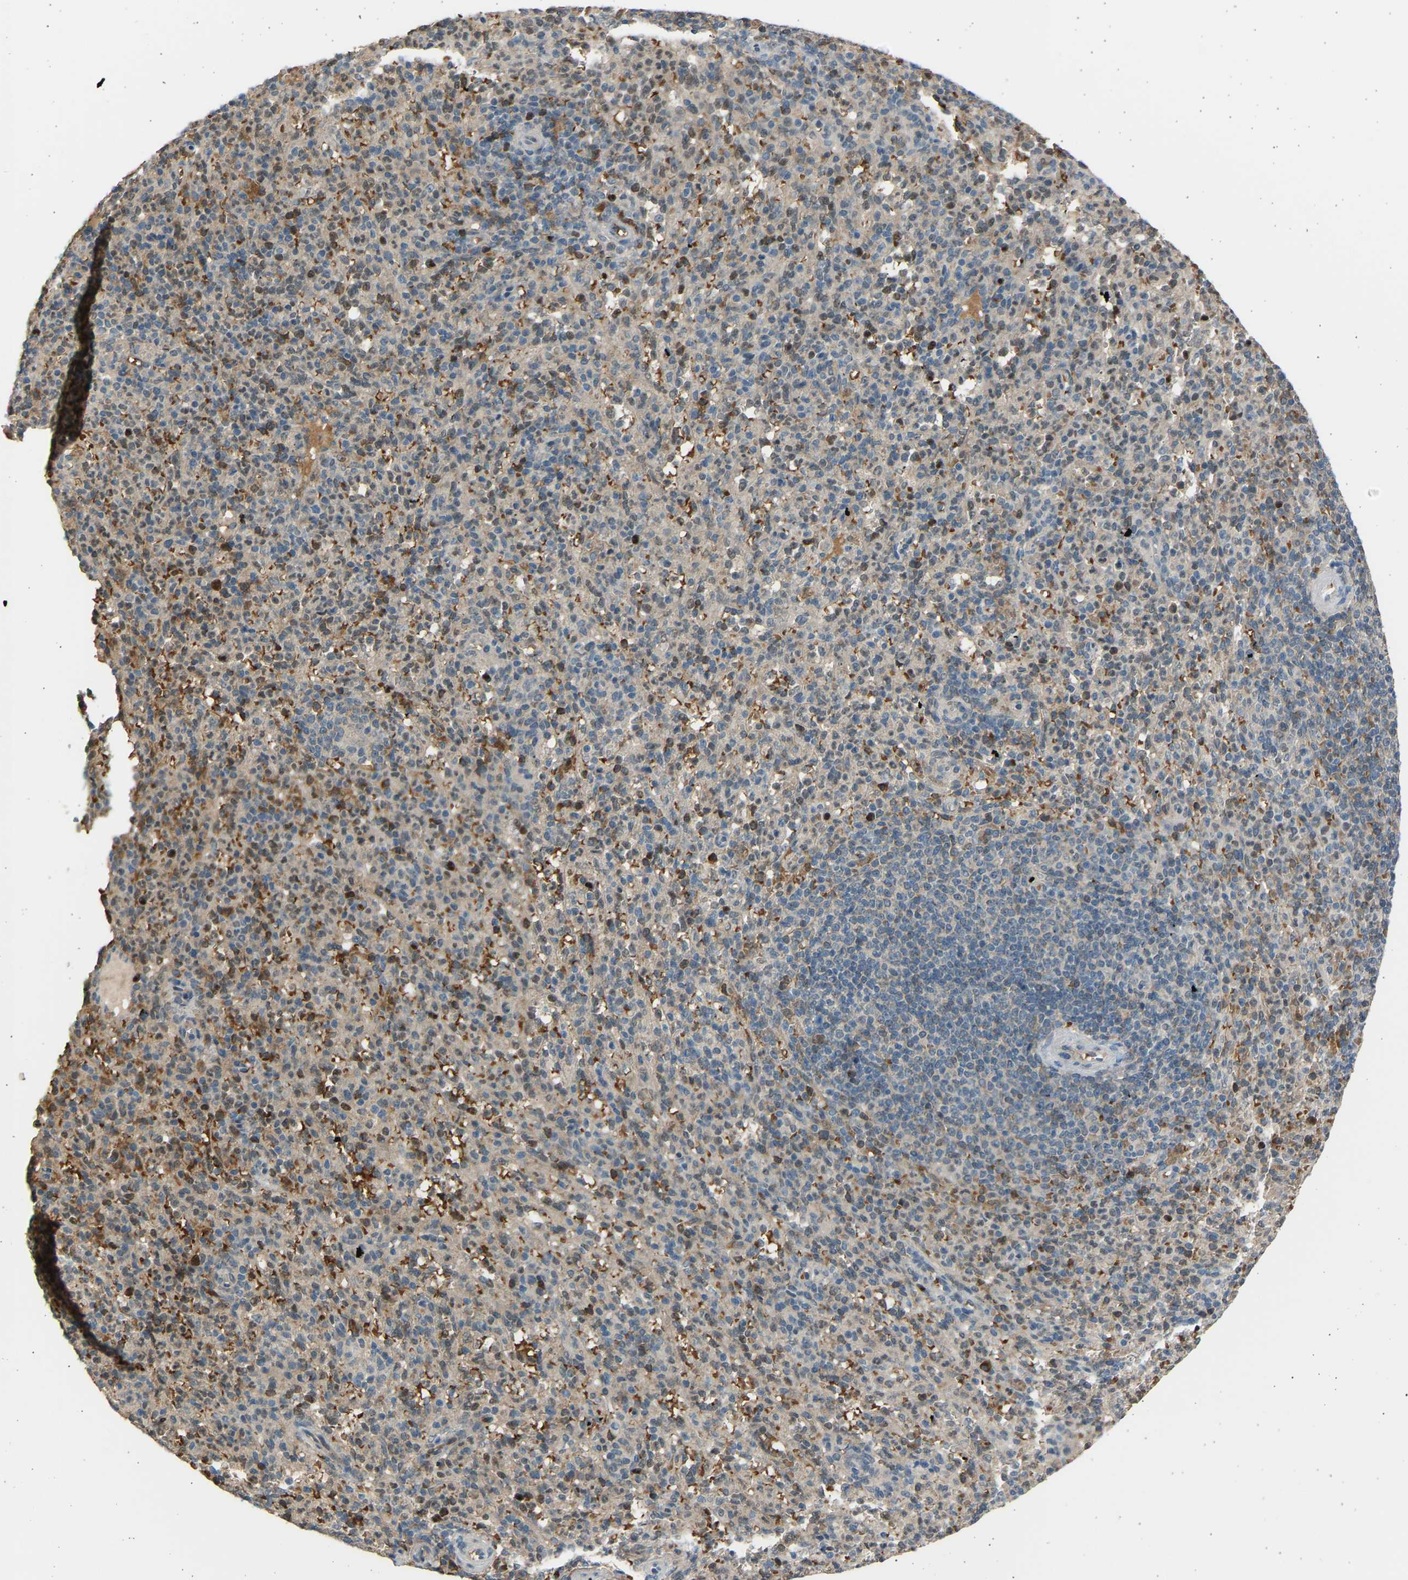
{"staining": {"intensity": "weak", "quantity": "25%-75%", "location": "nuclear"}, "tissue": "spleen", "cell_type": "Cells in red pulp", "image_type": "normal", "snomed": [{"axis": "morphology", "description": "Normal tissue, NOS"}, {"axis": "topography", "description": "Spleen"}], "caption": "Immunohistochemistry (DAB) staining of normal human spleen shows weak nuclear protein staining in about 25%-75% of cells in red pulp.", "gene": "BIRC2", "patient": {"sex": "male", "age": 36}}